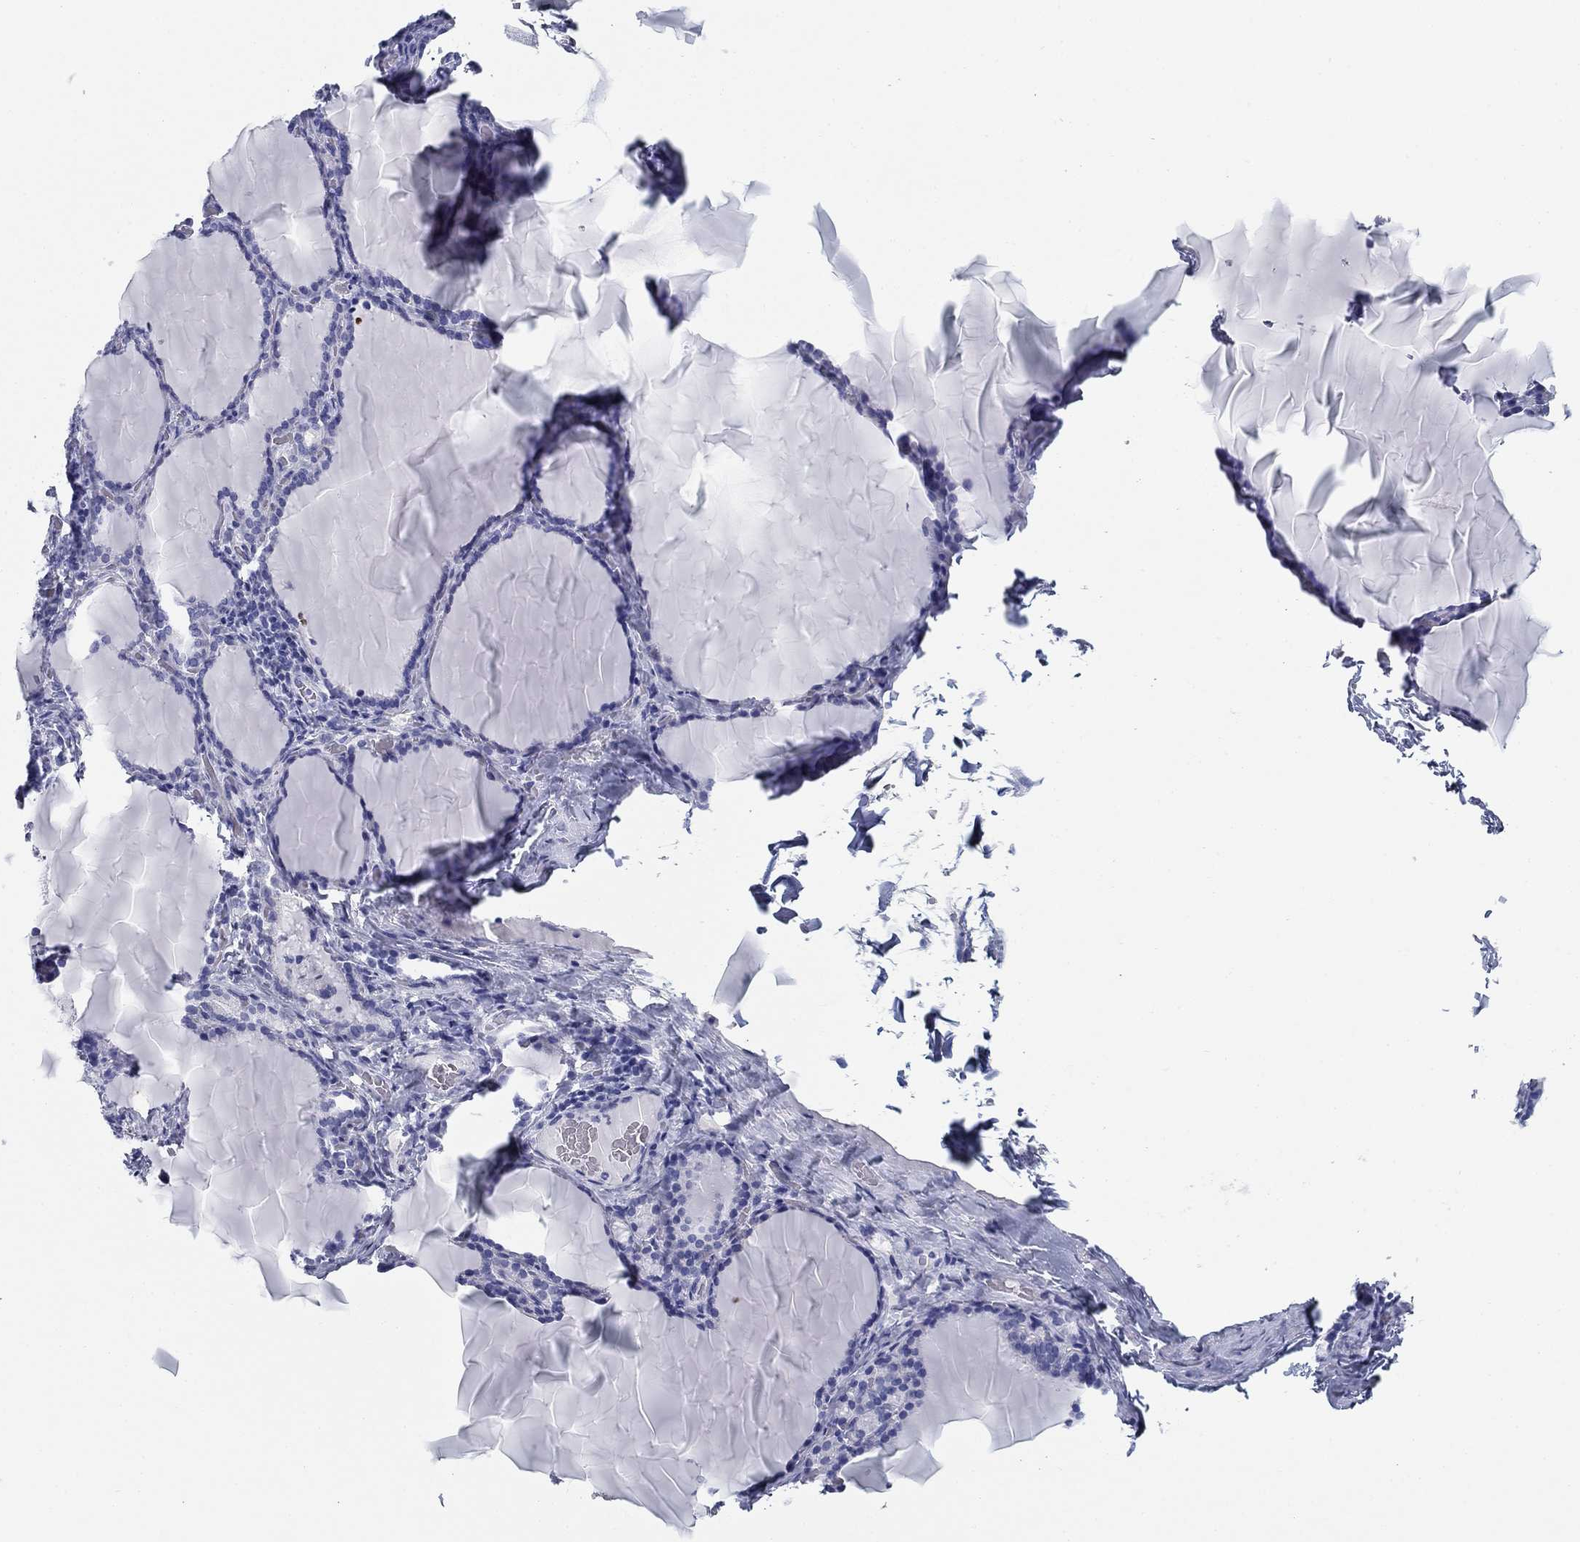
{"staining": {"intensity": "negative", "quantity": "none", "location": "none"}, "tissue": "thyroid gland", "cell_type": "Glandular cells", "image_type": "normal", "snomed": [{"axis": "morphology", "description": "Normal tissue, NOS"}, {"axis": "morphology", "description": "Hyperplasia, NOS"}, {"axis": "topography", "description": "Thyroid gland"}], "caption": "Immunohistochemistry (IHC) micrograph of normal thyroid gland: thyroid gland stained with DAB (3,3'-diaminobenzidine) shows no significant protein positivity in glandular cells.", "gene": "GPC1", "patient": {"sex": "female", "age": 27}}